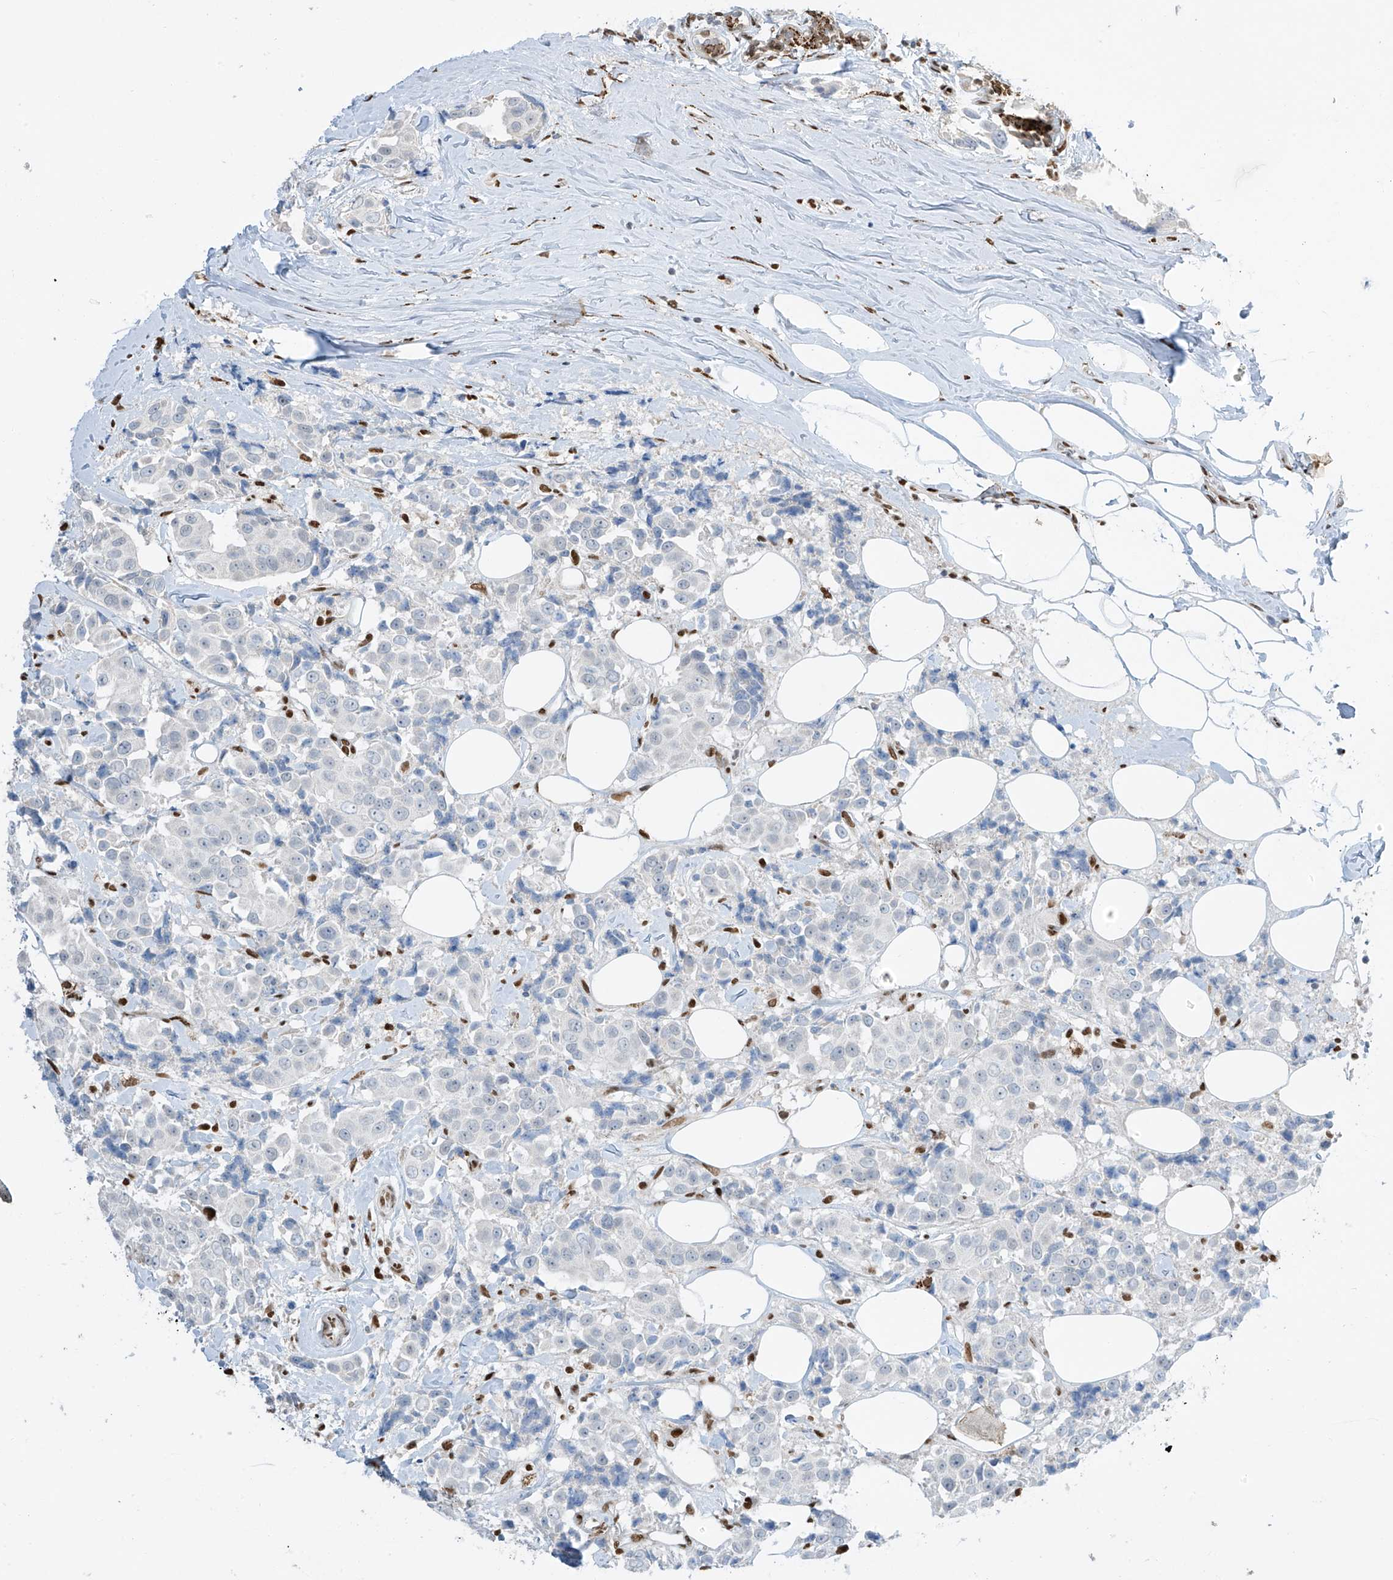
{"staining": {"intensity": "negative", "quantity": "none", "location": "none"}, "tissue": "breast cancer", "cell_type": "Tumor cells", "image_type": "cancer", "snomed": [{"axis": "morphology", "description": "Normal tissue, NOS"}, {"axis": "morphology", "description": "Duct carcinoma"}, {"axis": "topography", "description": "Breast"}], "caption": "IHC photomicrograph of intraductal carcinoma (breast) stained for a protein (brown), which shows no expression in tumor cells. (DAB immunohistochemistry with hematoxylin counter stain).", "gene": "PM20D2", "patient": {"sex": "female", "age": 39}}